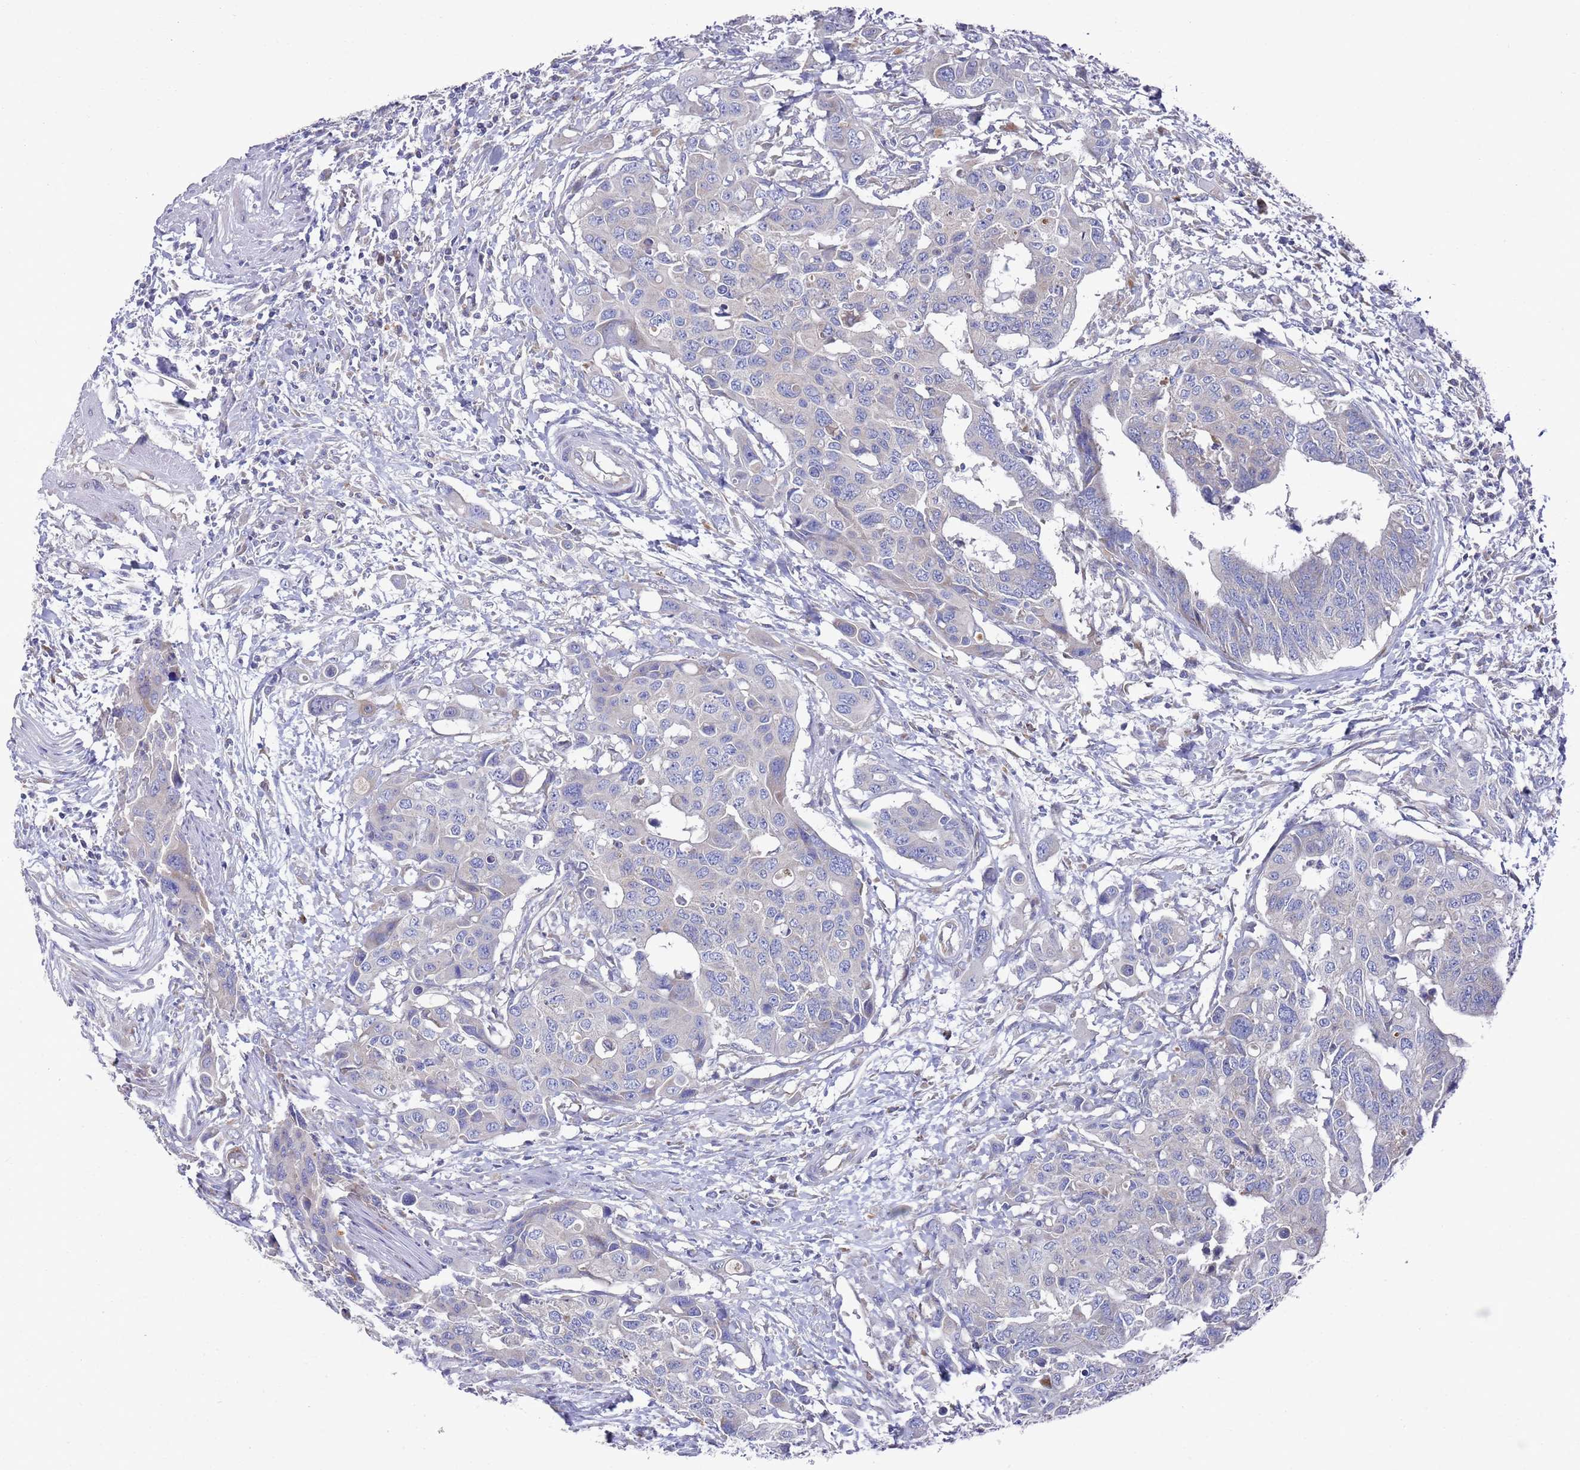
{"staining": {"intensity": "negative", "quantity": "none", "location": "none"}, "tissue": "colorectal cancer", "cell_type": "Tumor cells", "image_type": "cancer", "snomed": [{"axis": "morphology", "description": "Adenocarcinoma, NOS"}, {"axis": "topography", "description": "Colon"}], "caption": "Immunohistochemistry of colorectal adenocarcinoma displays no staining in tumor cells.", "gene": "NPEPPS", "patient": {"sex": "male", "age": 77}}